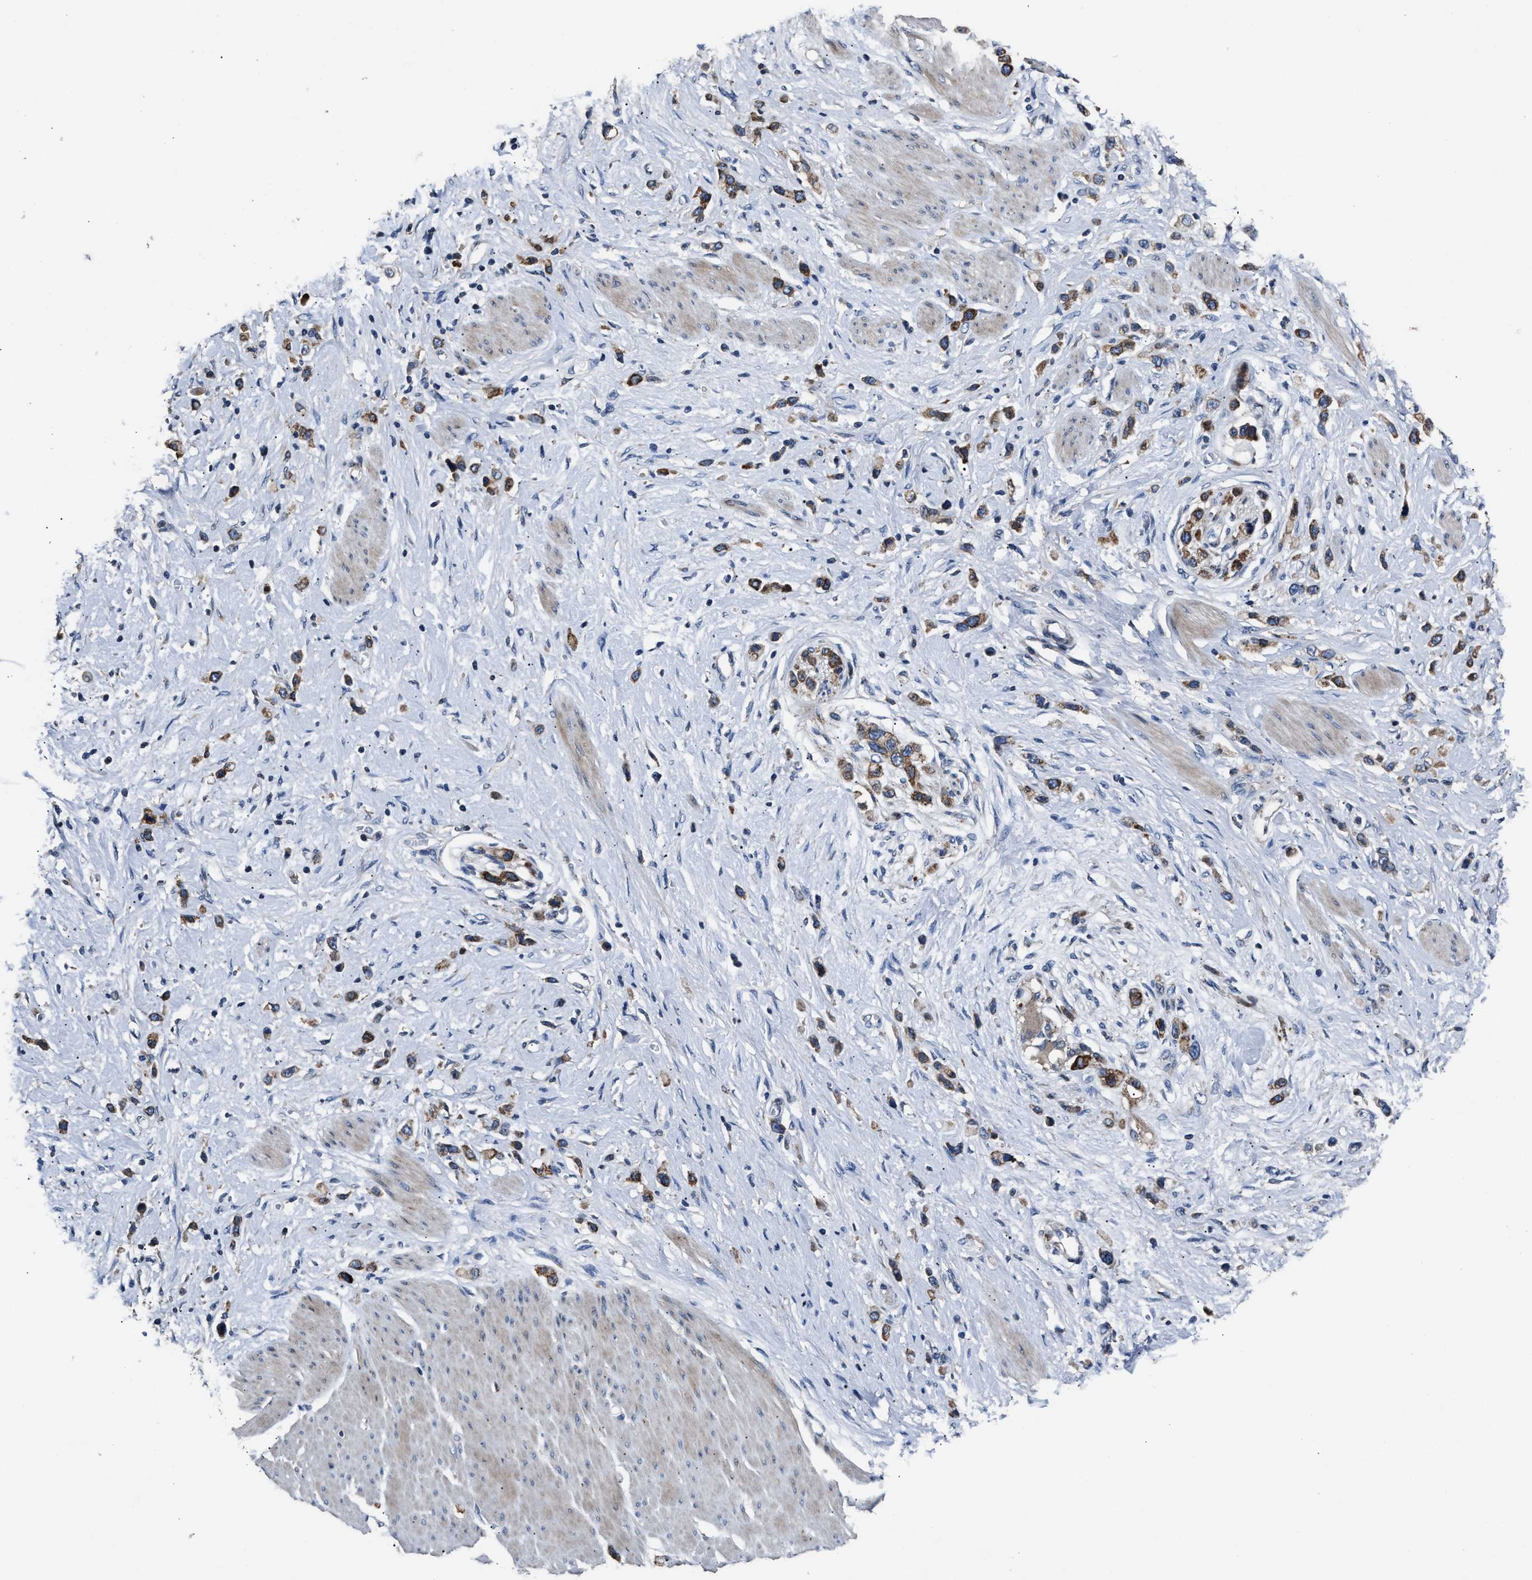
{"staining": {"intensity": "moderate", "quantity": "25%-75%", "location": "cytoplasmic/membranous"}, "tissue": "stomach cancer", "cell_type": "Tumor cells", "image_type": "cancer", "snomed": [{"axis": "morphology", "description": "Adenocarcinoma, NOS"}, {"axis": "topography", "description": "Stomach"}], "caption": "About 25%-75% of tumor cells in human stomach cancer (adenocarcinoma) display moderate cytoplasmic/membranous protein expression as visualized by brown immunohistochemical staining.", "gene": "DNAJC24", "patient": {"sex": "female", "age": 65}}